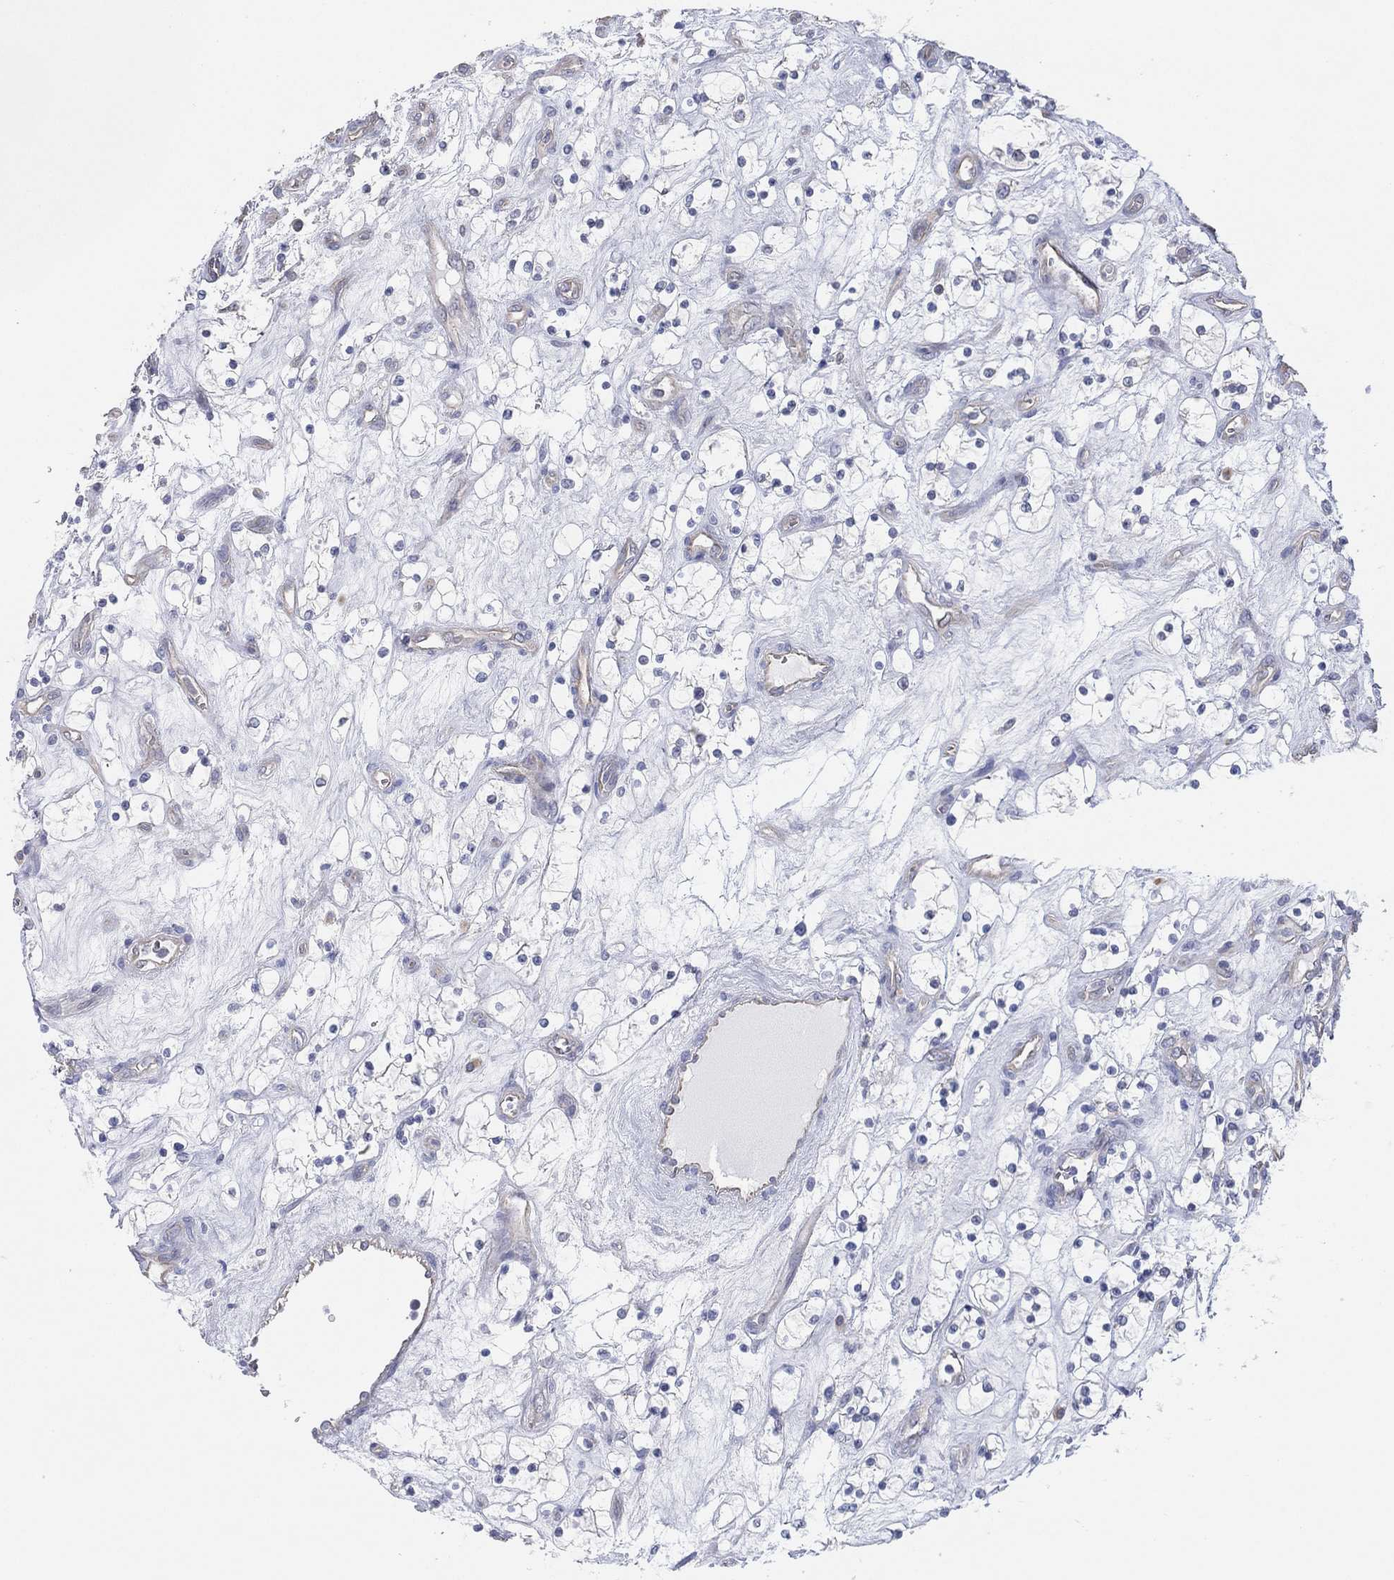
{"staining": {"intensity": "negative", "quantity": "none", "location": "none"}, "tissue": "renal cancer", "cell_type": "Tumor cells", "image_type": "cancer", "snomed": [{"axis": "morphology", "description": "Adenocarcinoma, NOS"}, {"axis": "topography", "description": "Kidney"}], "caption": "The histopathology image exhibits no staining of tumor cells in renal cancer (adenocarcinoma). The staining is performed using DAB (3,3'-diaminobenzidine) brown chromogen with nuclei counter-stained in using hematoxylin.", "gene": "CFTR", "patient": {"sex": "female", "age": 69}}